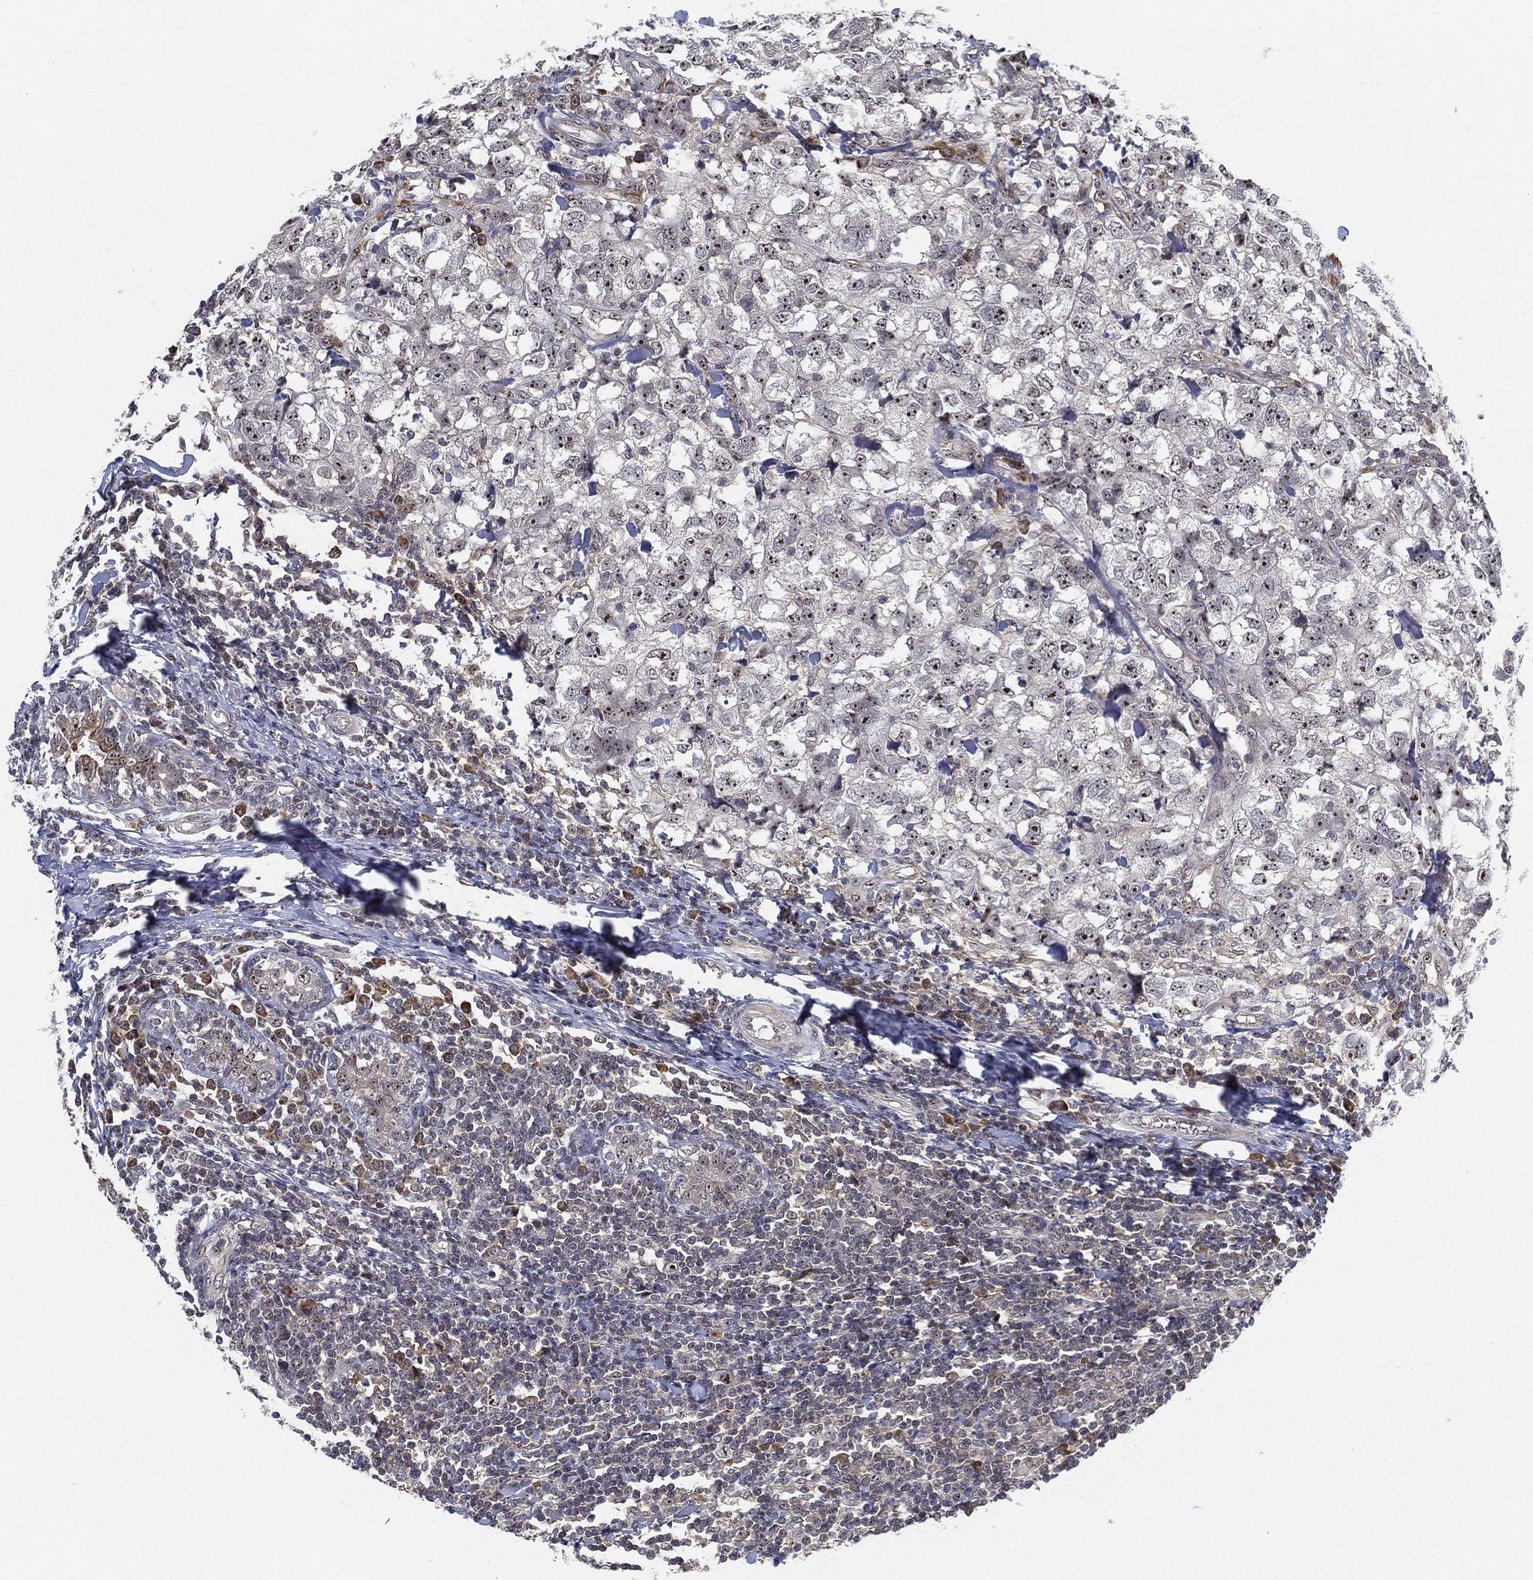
{"staining": {"intensity": "moderate", "quantity": "25%-75%", "location": "nuclear"}, "tissue": "breast cancer", "cell_type": "Tumor cells", "image_type": "cancer", "snomed": [{"axis": "morphology", "description": "Duct carcinoma"}, {"axis": "topography", "description": "Breast"}], "caption": "Human breast cancer (intraductal carcinoma) stained with a protein marker displays moderate staining in tumor cells.", "gene": "PPP1R16B", "patient": {"sex": "female", "age": 30}}